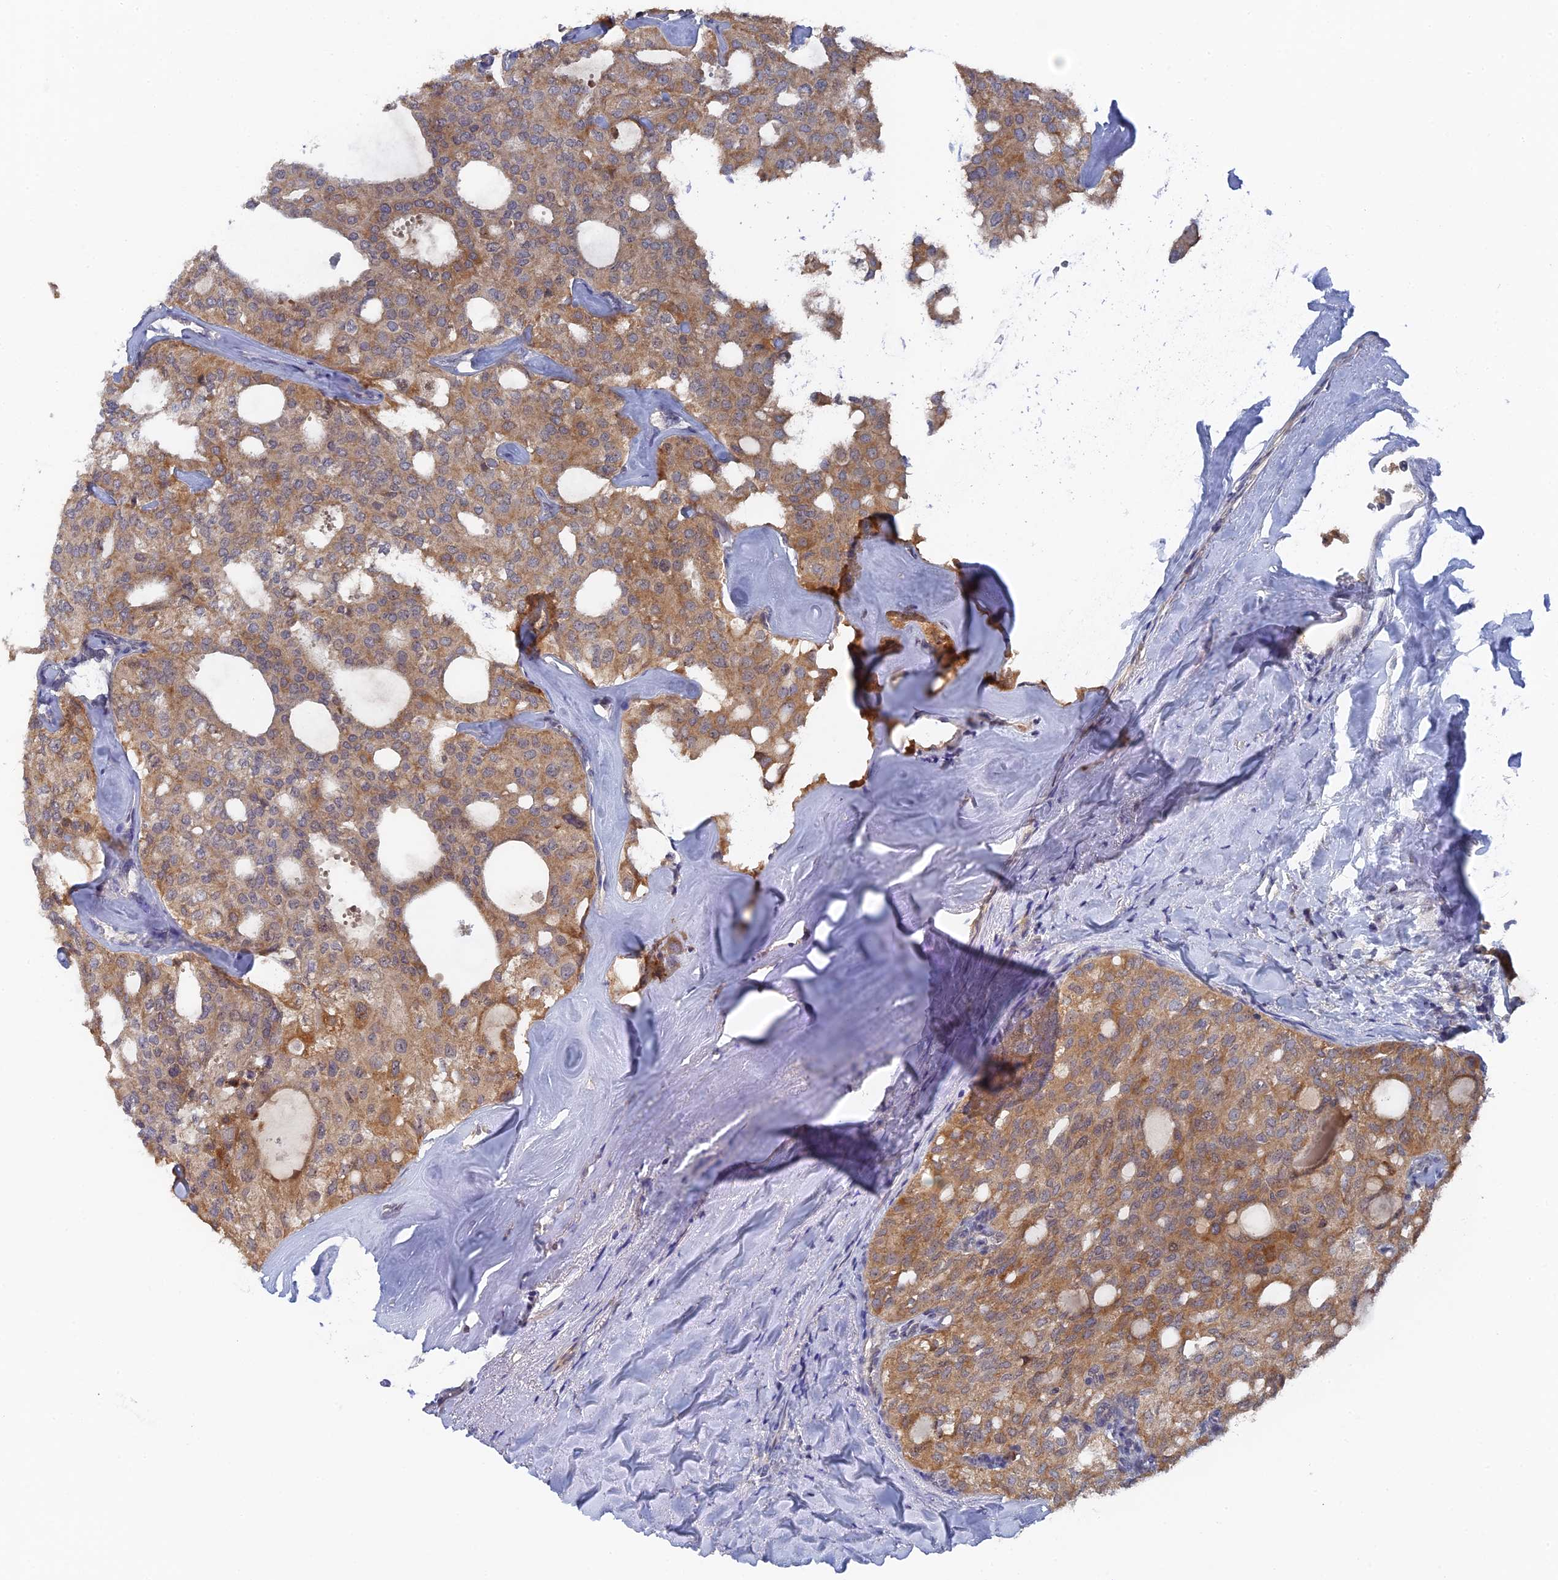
{"staining": {"intensity": "moderate", "quantity": ">75%", "location": "cytoplasmic/membranous"}, "tissue": "thyroid cancer", "cell_type": "Tumor cells", "image_type": "cancer", "snomed": [{"axis": "morphology", "description": "Follicular adenoma carcinoma, NOS"}, {"axis": "topography", "description": "Thyroid gland"}], "caption": "Thyroid cancer (follicular adenoma carcinoma) was stained to show a protein in brown. There is medium levels of moderate cytoplasmic/membranous staining in approximately >75% of tumor cells.", "gene": "MIGA2", "patient": {"sex": "male", "age": 75}}